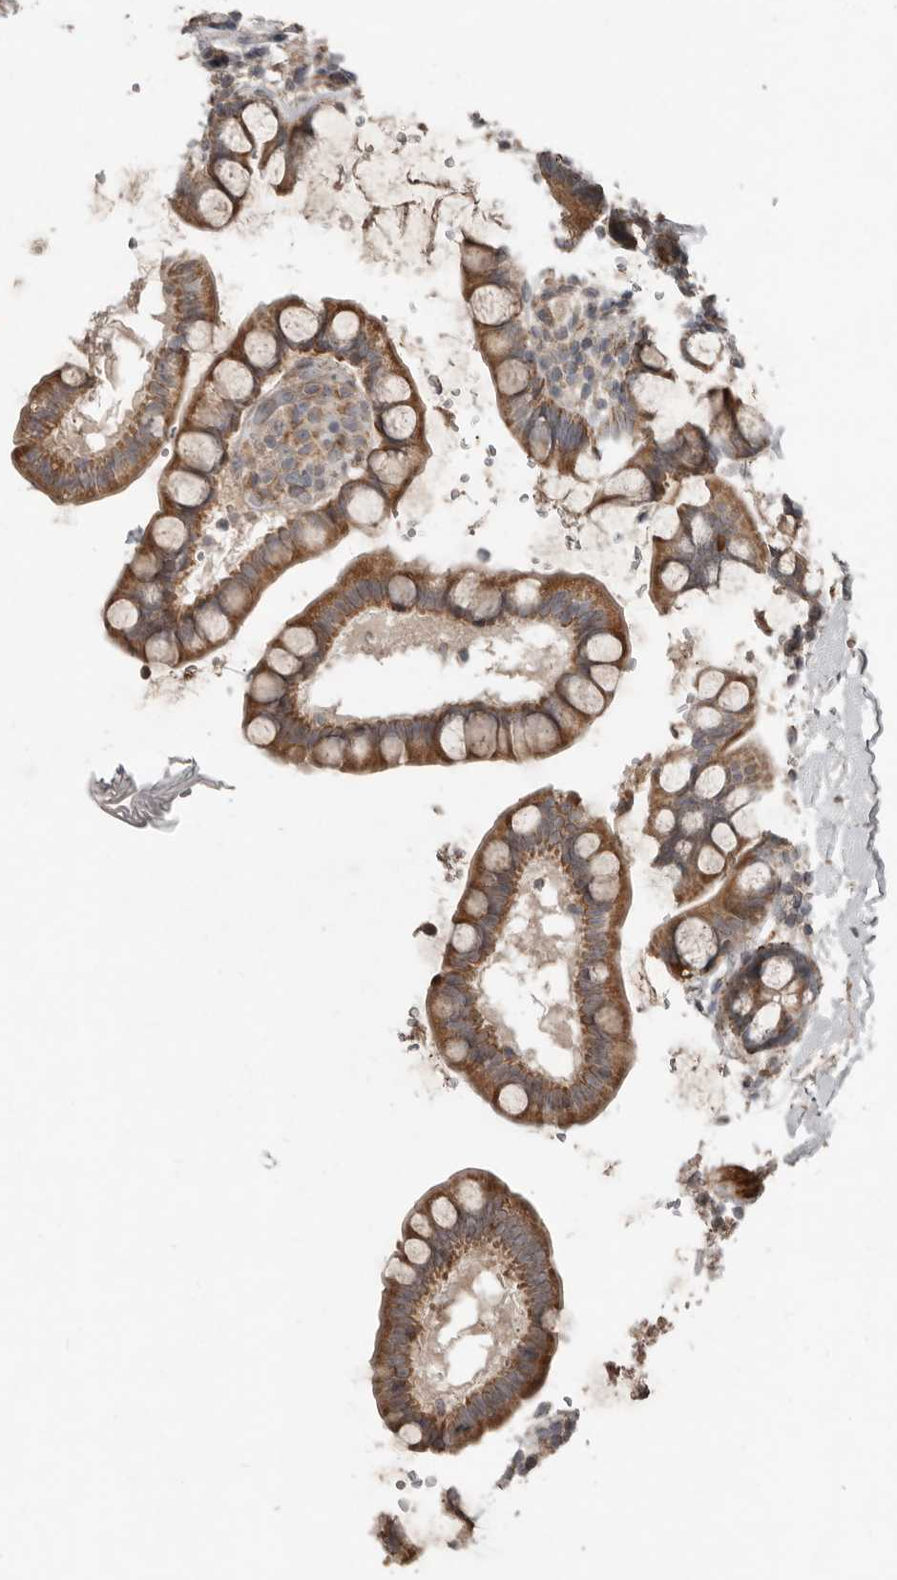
{"staining": {"intensity": "moderate", "quantity": ">75%", "location": "cytoplasmic/membranous"}, "tissue": "small intestine", "cell_type": "Glandular cells", "image_type": "normal", "snomed": [{"axis": "morphology", "description": "Normal tissue, NOS"}, {"axis": "topography", "description": "Smooth muscle"}, {"axis": "topography", "description": "Small intestine"}], "caption": "Immunohistochemistry staining of normal small intestine, which displays medium levels of moderate cytoplasmic/membranous expression in approximately >75% of glandular cells indicating moderate cytoplasmic/membranous protein expression. The staining was performed using DAB (3,3'-diaminobenzidine) (brown) for protein detection and nuclei were counterstained in hematoxylin (blue).", "gene": "SLC6A7", "patient": {"sex": "female", "age": 84}}